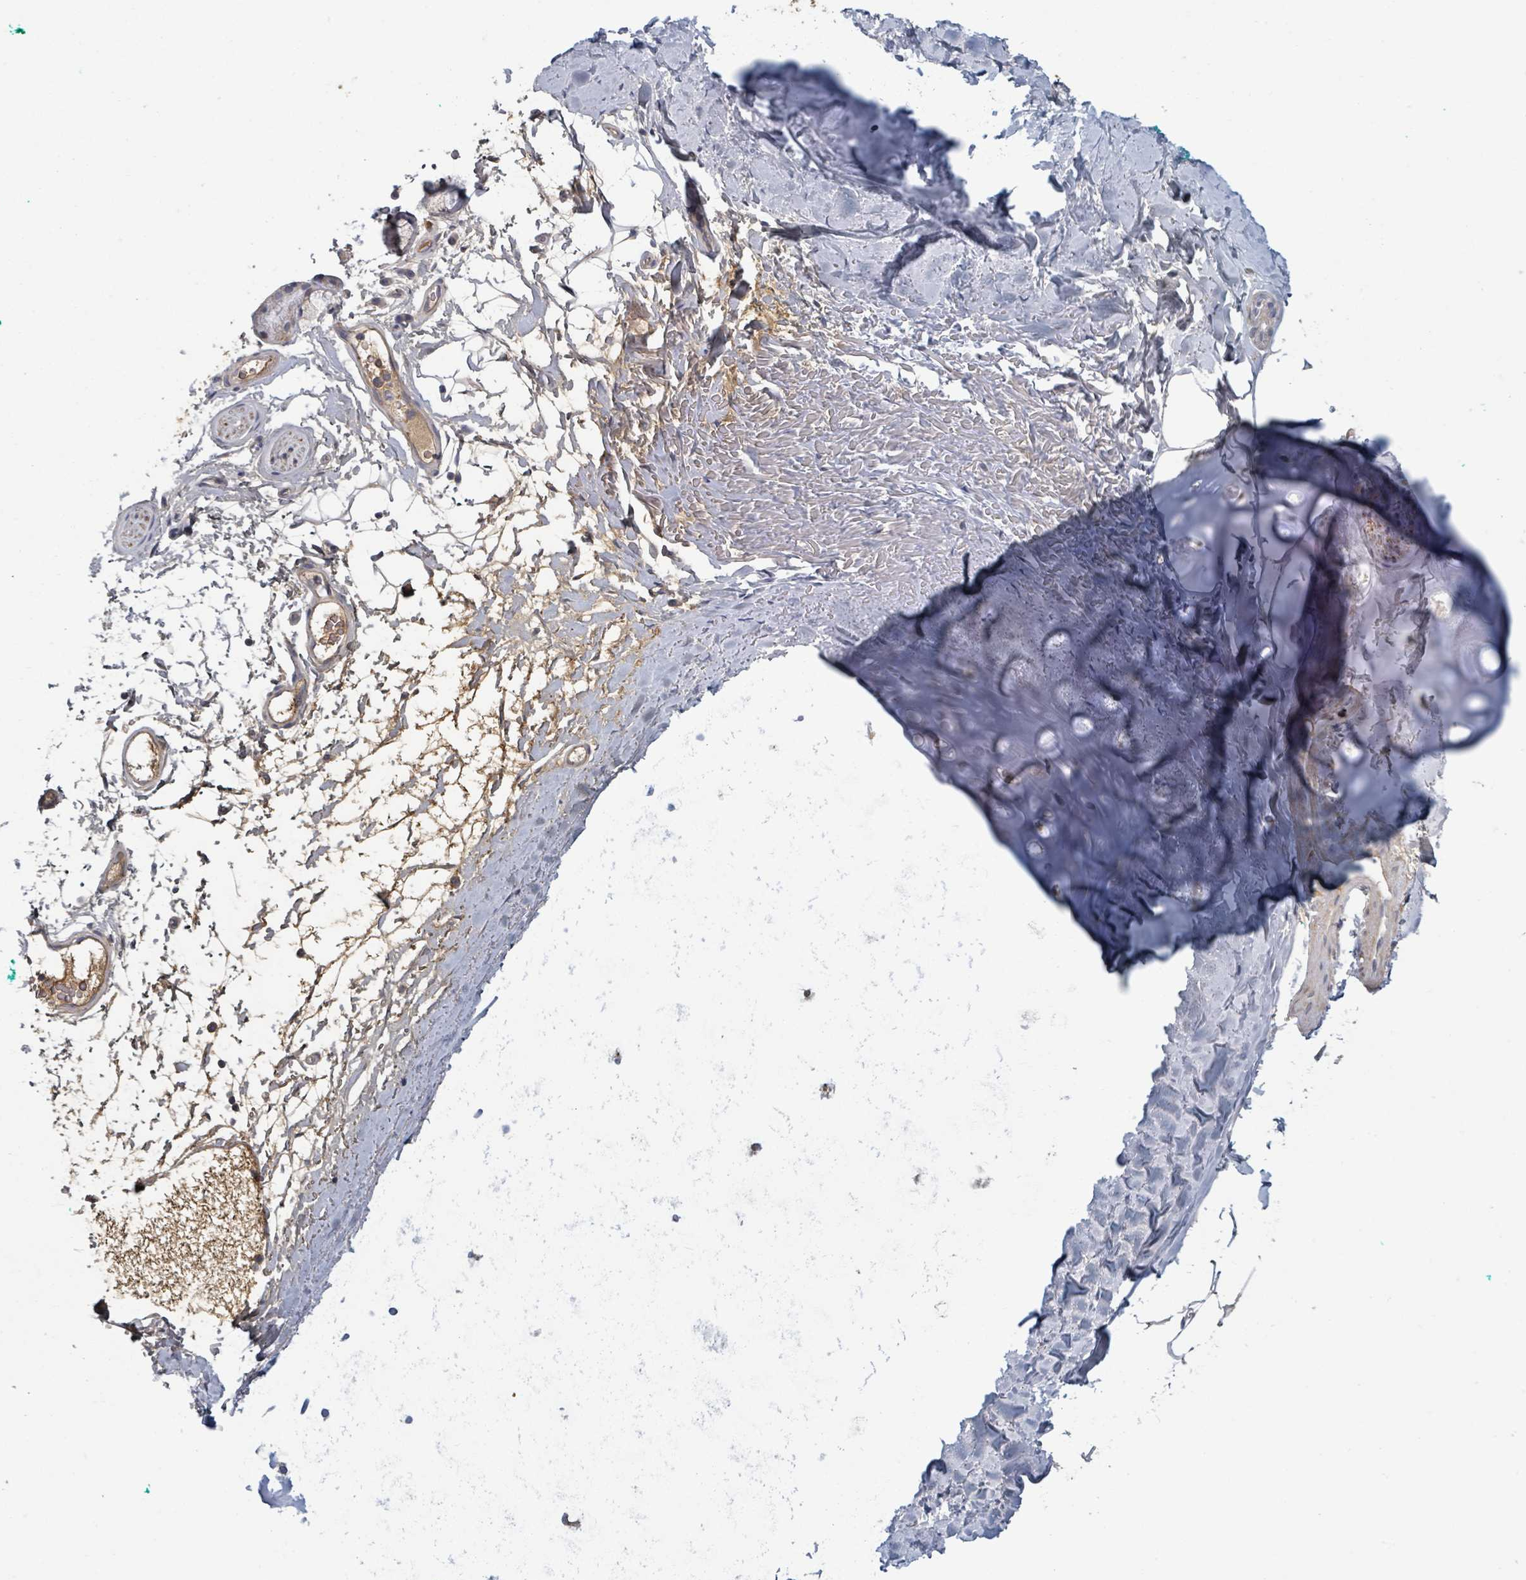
{"staining": {"intensity": "weak", "quantity": "25%-75%", "location": "cytoplasmic/membranous"}, "tissue": "adipose tissue", "cell_type": "Adipocytes", "image_type": "normal", "snomed": [{"axis": "morphology", "description": "Normal tissue, NOS"}, {"axis": "topography", "description": "Cartilage tissue"}, {"axis": "topography", "description": "Bronchus"}], "caption": "Protein analysis of normal adipose tissue demonstrates weak cytoplasmic/membranous expression in approximately 25%-75% of adipocytes. (DAB (3,3'-diaminobenzidine) IHC with brightfield microscopy, high magnification).", "gene": "GABBR1", "patient": {"sex": "female", "age": 72}}